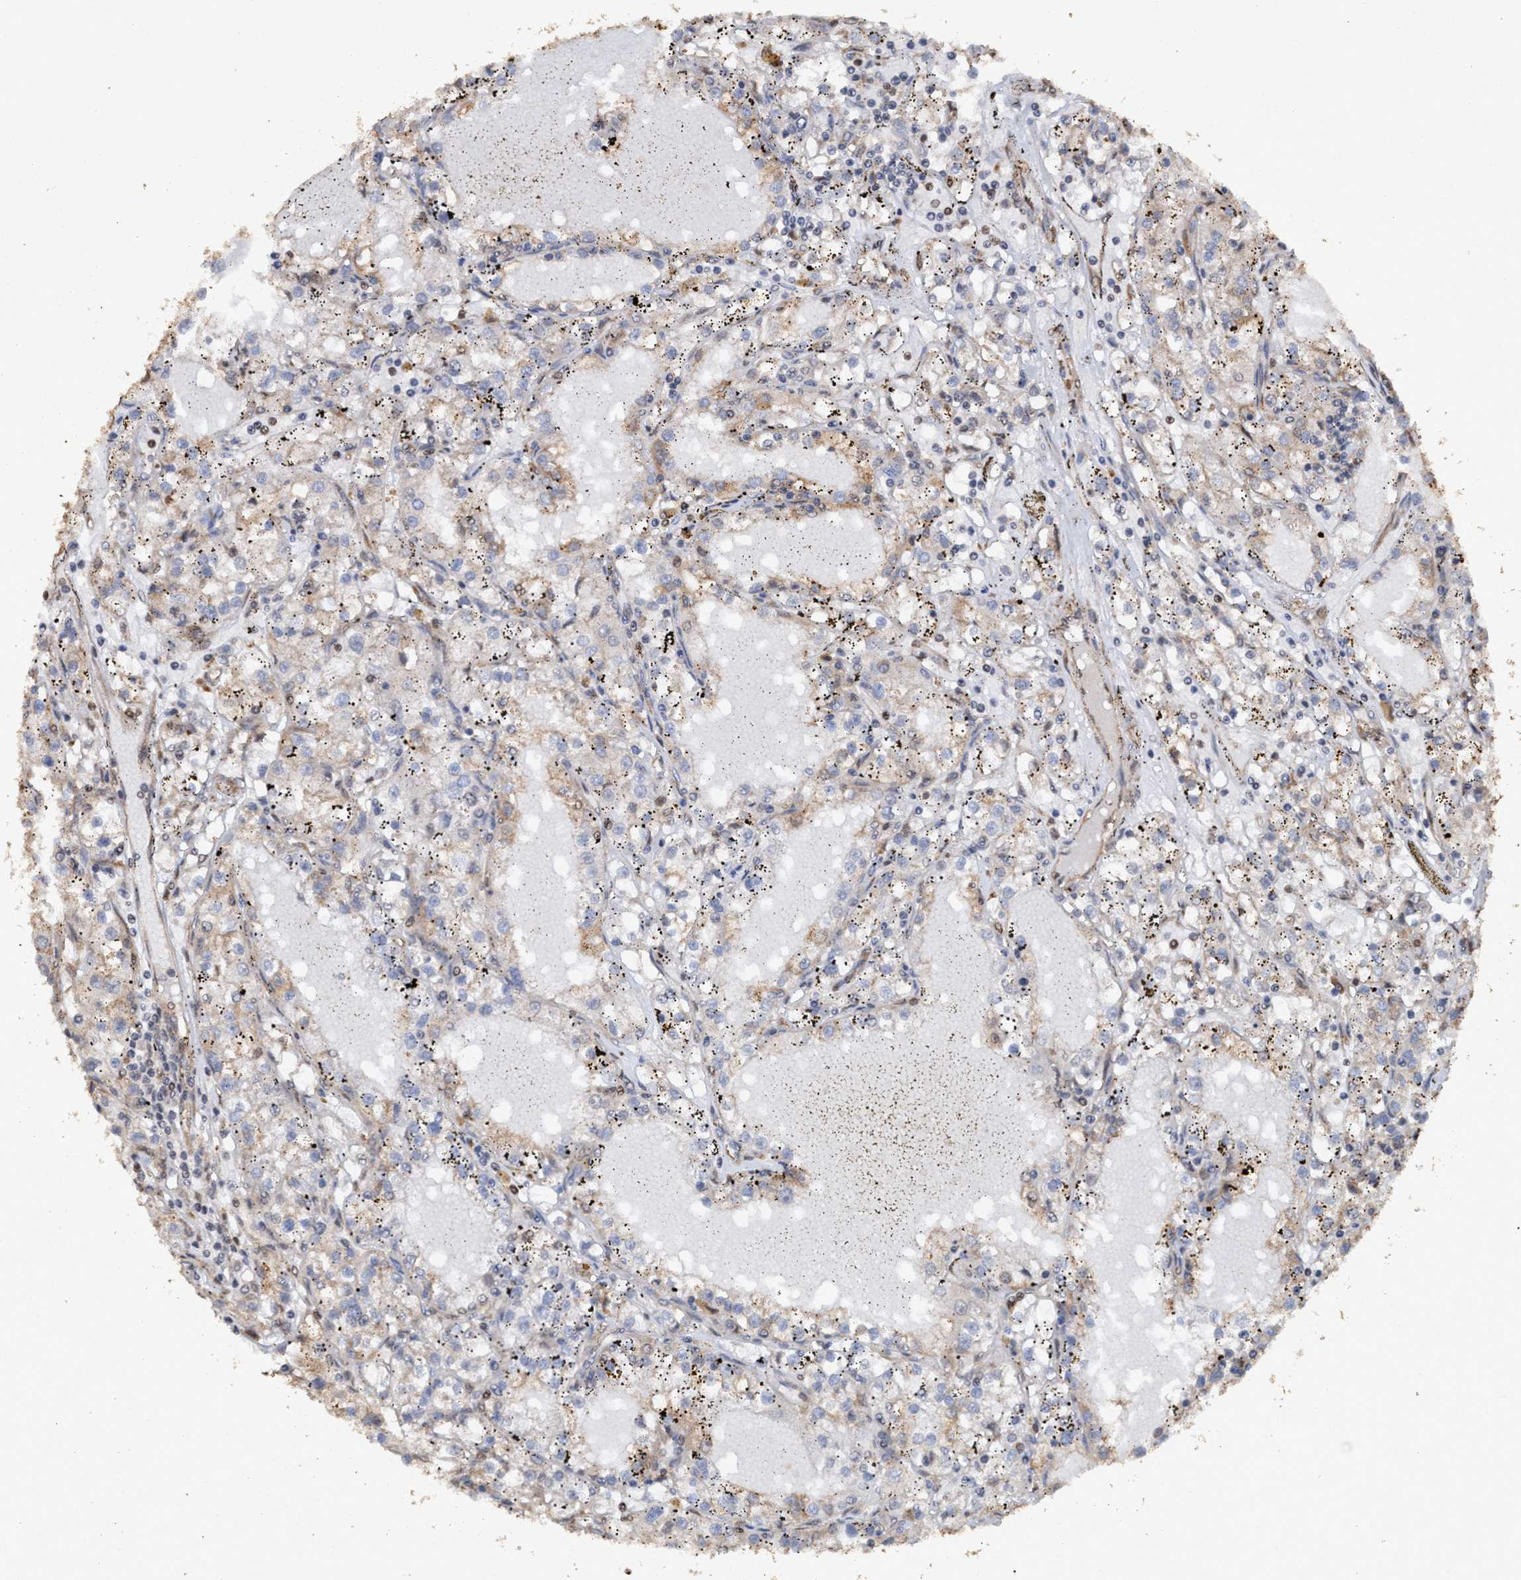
{"staining": {"intensity": "weak", "quantity": "<25%", "location": "cytoplasmic/membranous"}, "tissue": "renal cancer", "cell_type": "Tumor cells", "image_type": "cancer", "snomed": [{"axis": "morphology", "description": "Adenocarcinoma, NOS"}, {"axis": "topography", "description": "Kidney"}], "caption": "There is no significant positivity in tumor cells of renal cancer (adenocarcinoma). (DAB (3,3'-diaminobenzidine) immunohistochemistry visualized using brightfield microscopy, high magnification).", "gene": "TRPC7", "patient": {"sex": "male", "age": 56}}